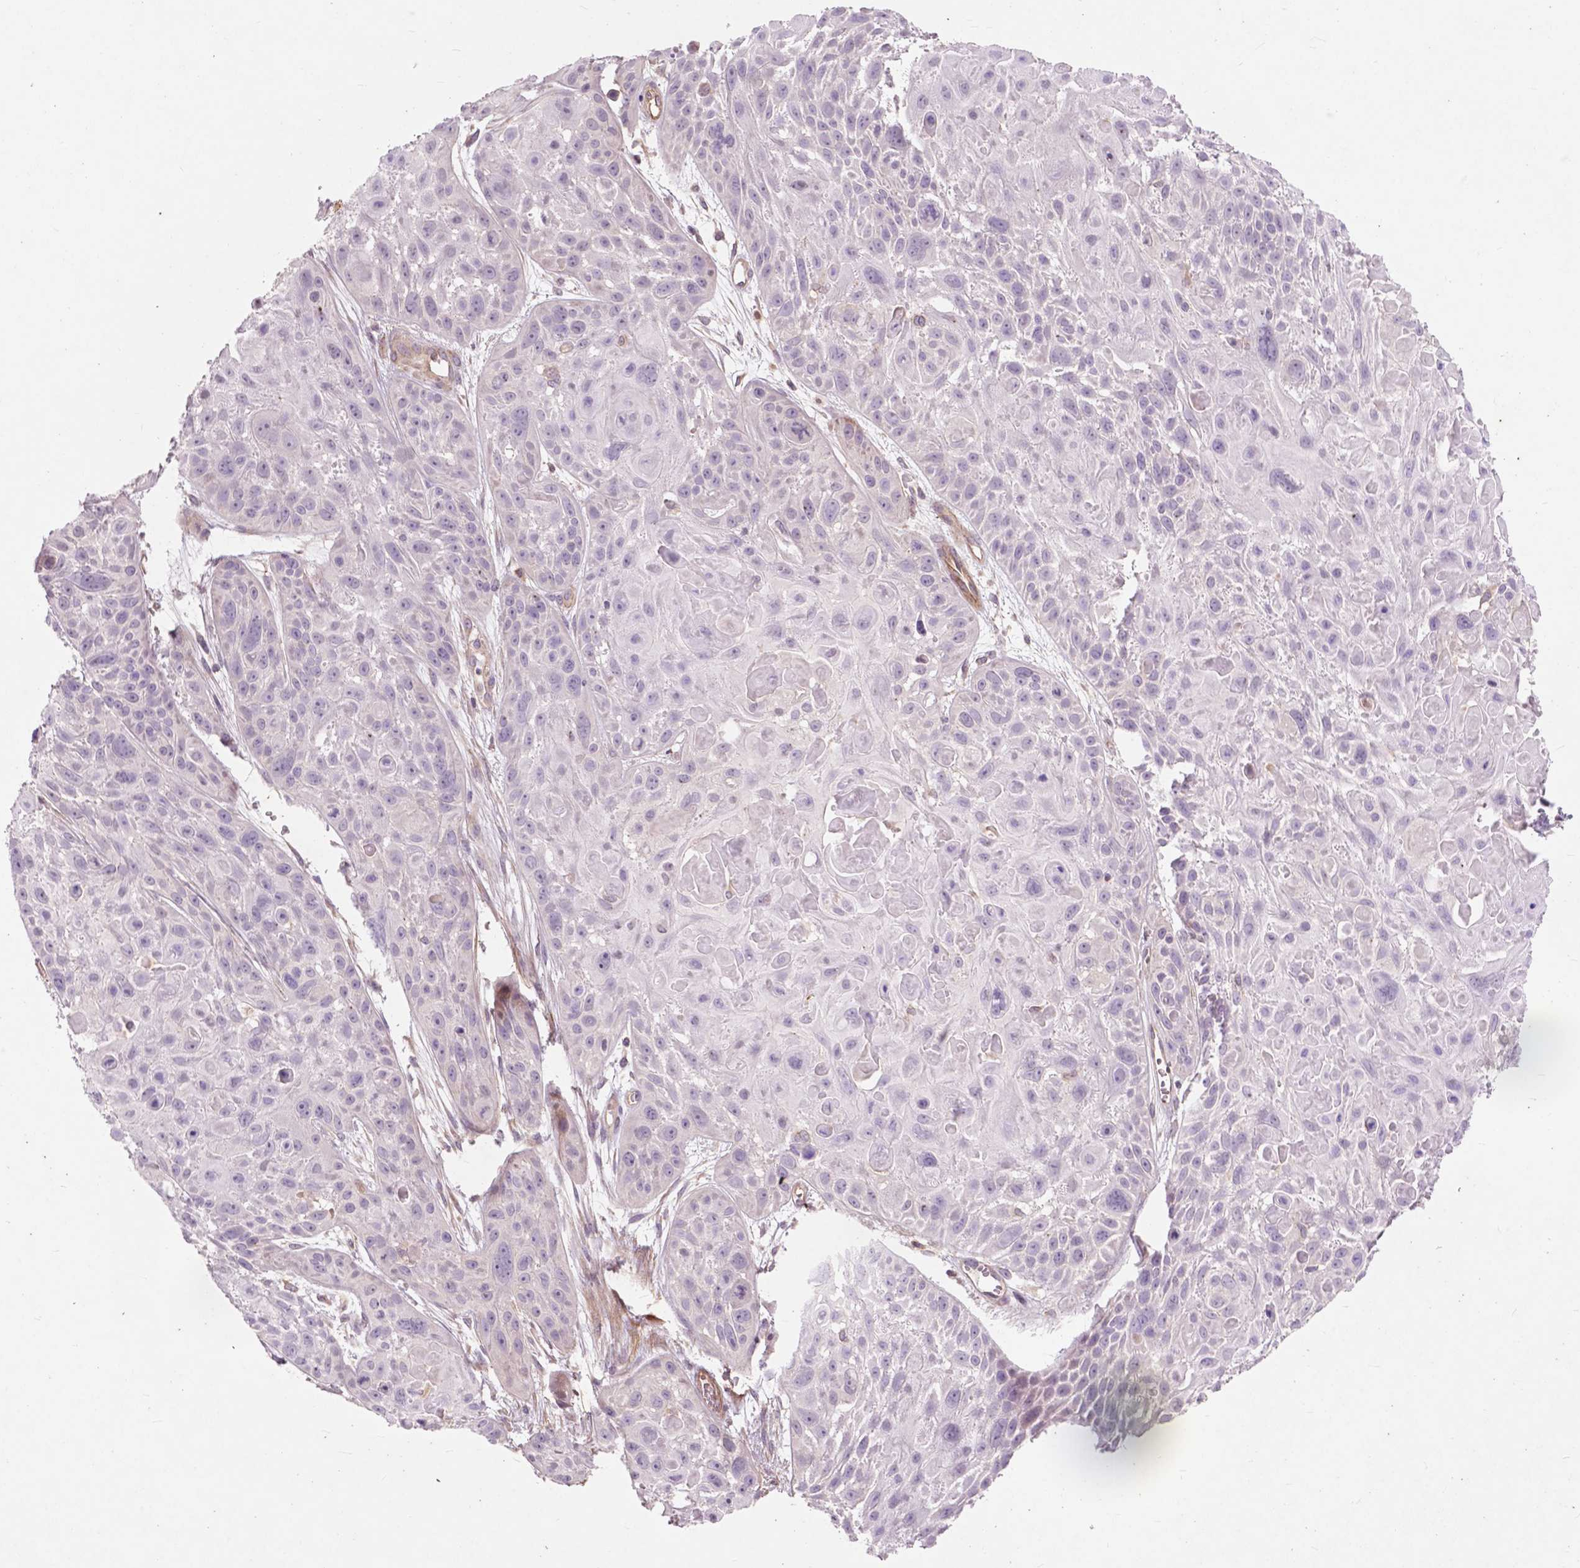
{"staining": {"intensity": "negative", "quantity": "none", "location": "none"}, "tissue": "skin cancer", "cell_type": "Tumor cells", "image_type": "cancer", "snomed": [{"axis": "morphology", "description": "Squamous cell carcinoma, NOS"}, {"axis": "topography", "description": "Skin"}, {"axis": "topography", "description": "Anal"}], "caption": "A high-resolution photomicrograph shows IHC staining of squamous cell carcinoma (skin), which exhibits no significant positivity in tumor cells. (DAB (3,3'-diaminobenzidine) immunohistochemistry (IHC), high magnification).", "gene": "RFPL4B", "patient": {"sex": "female", "age": 75}}